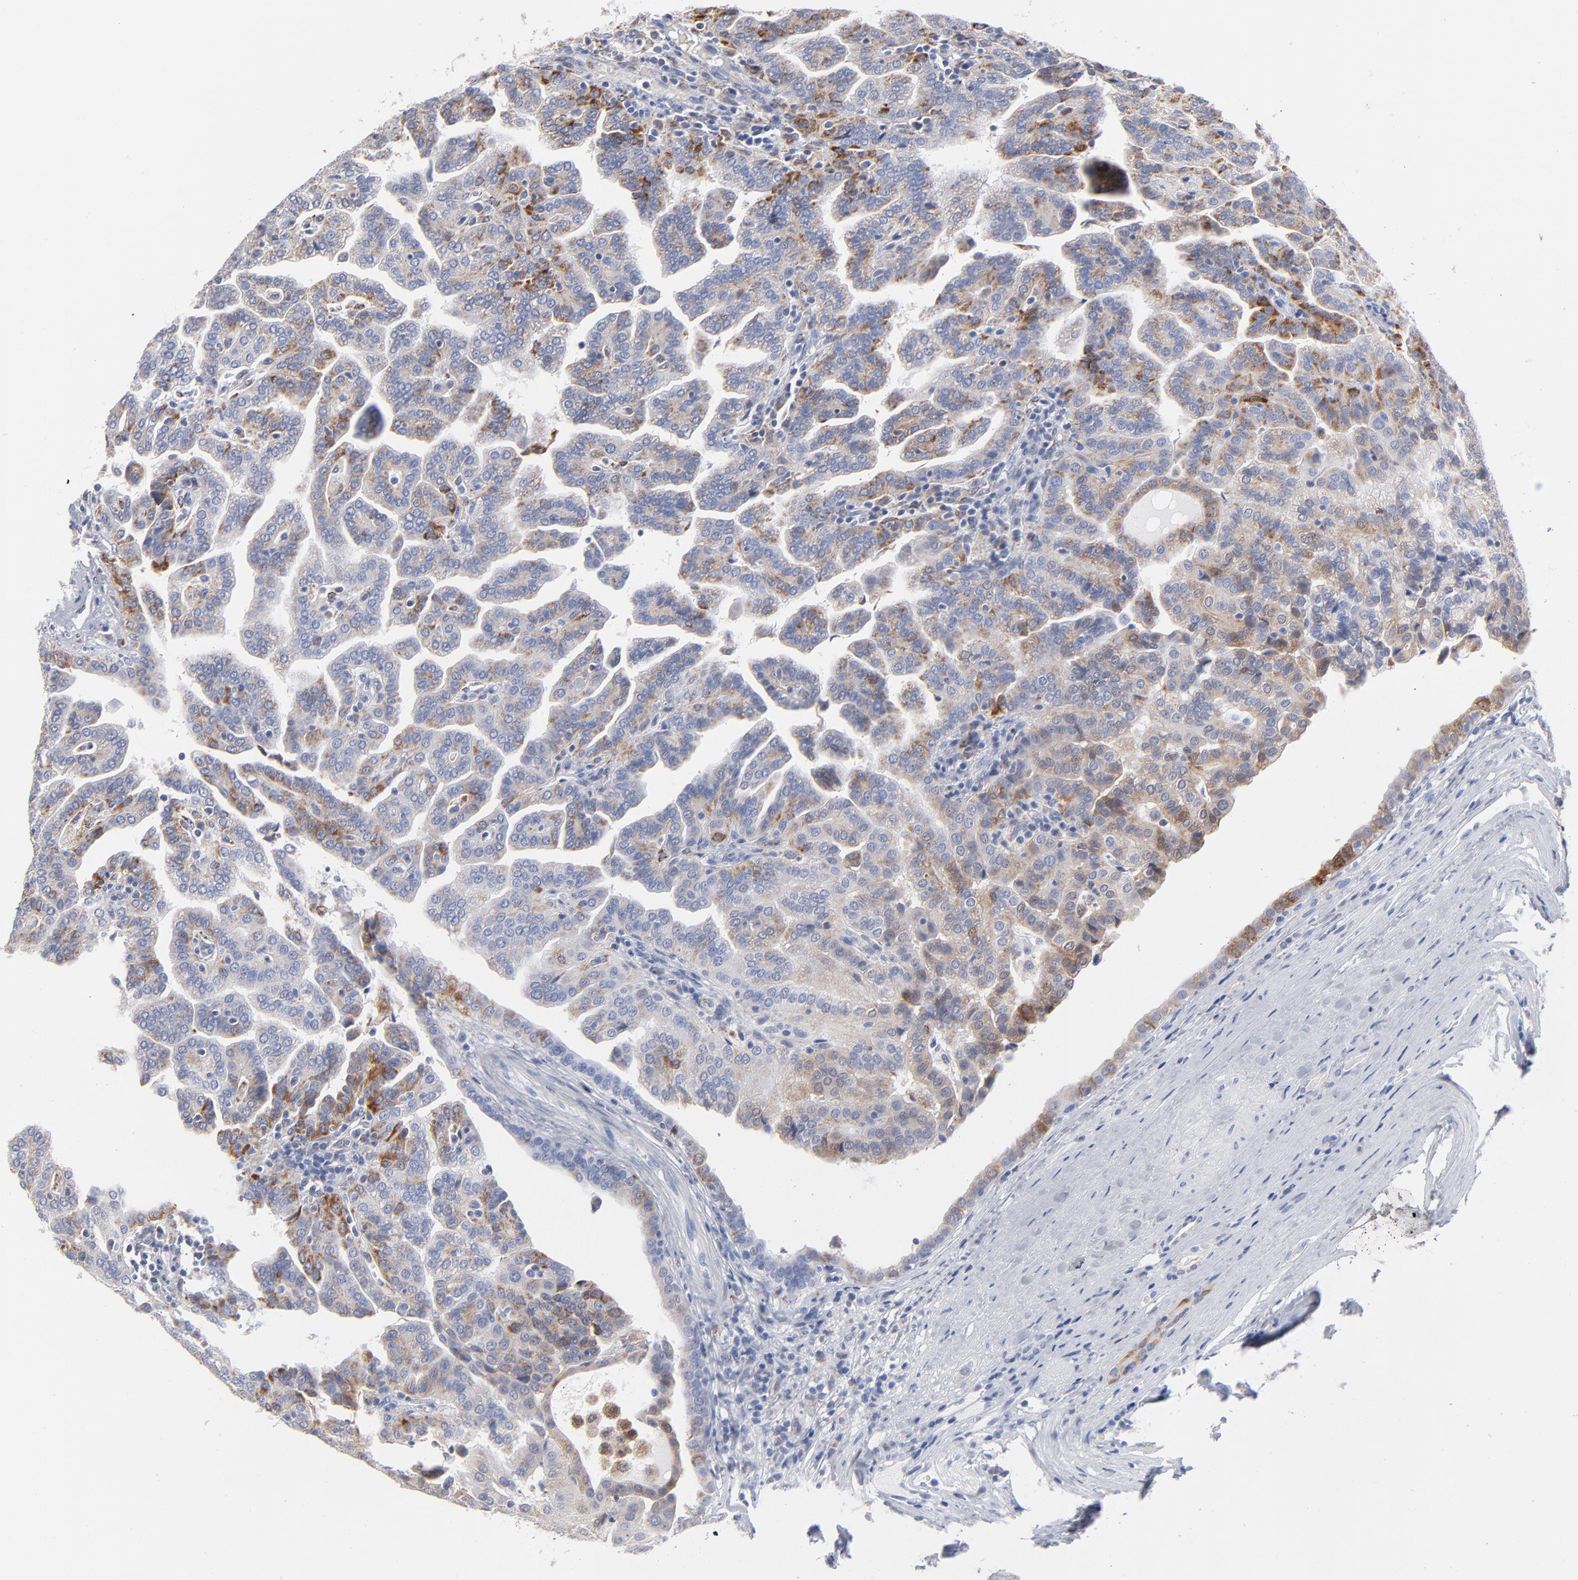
{"staining": {"intensity": "weak", "quantity": "<25%", "location": "cytoplasmic/membranous"}, "tissue": "renal cancer", "cell_type": "Tumor cells", "image_type": "cancer", "snomed": [{"axis": "morphology", "description": "Adenocarcinoma, NOS"}, {"axis": "topography", "description": "Kidney"}], "caption": "The micrograph shows no staining of tumor cells in renal adenocarcinoma.", "gene": "CHCHD10", "patient": {"sex": "male", "age": 61}}